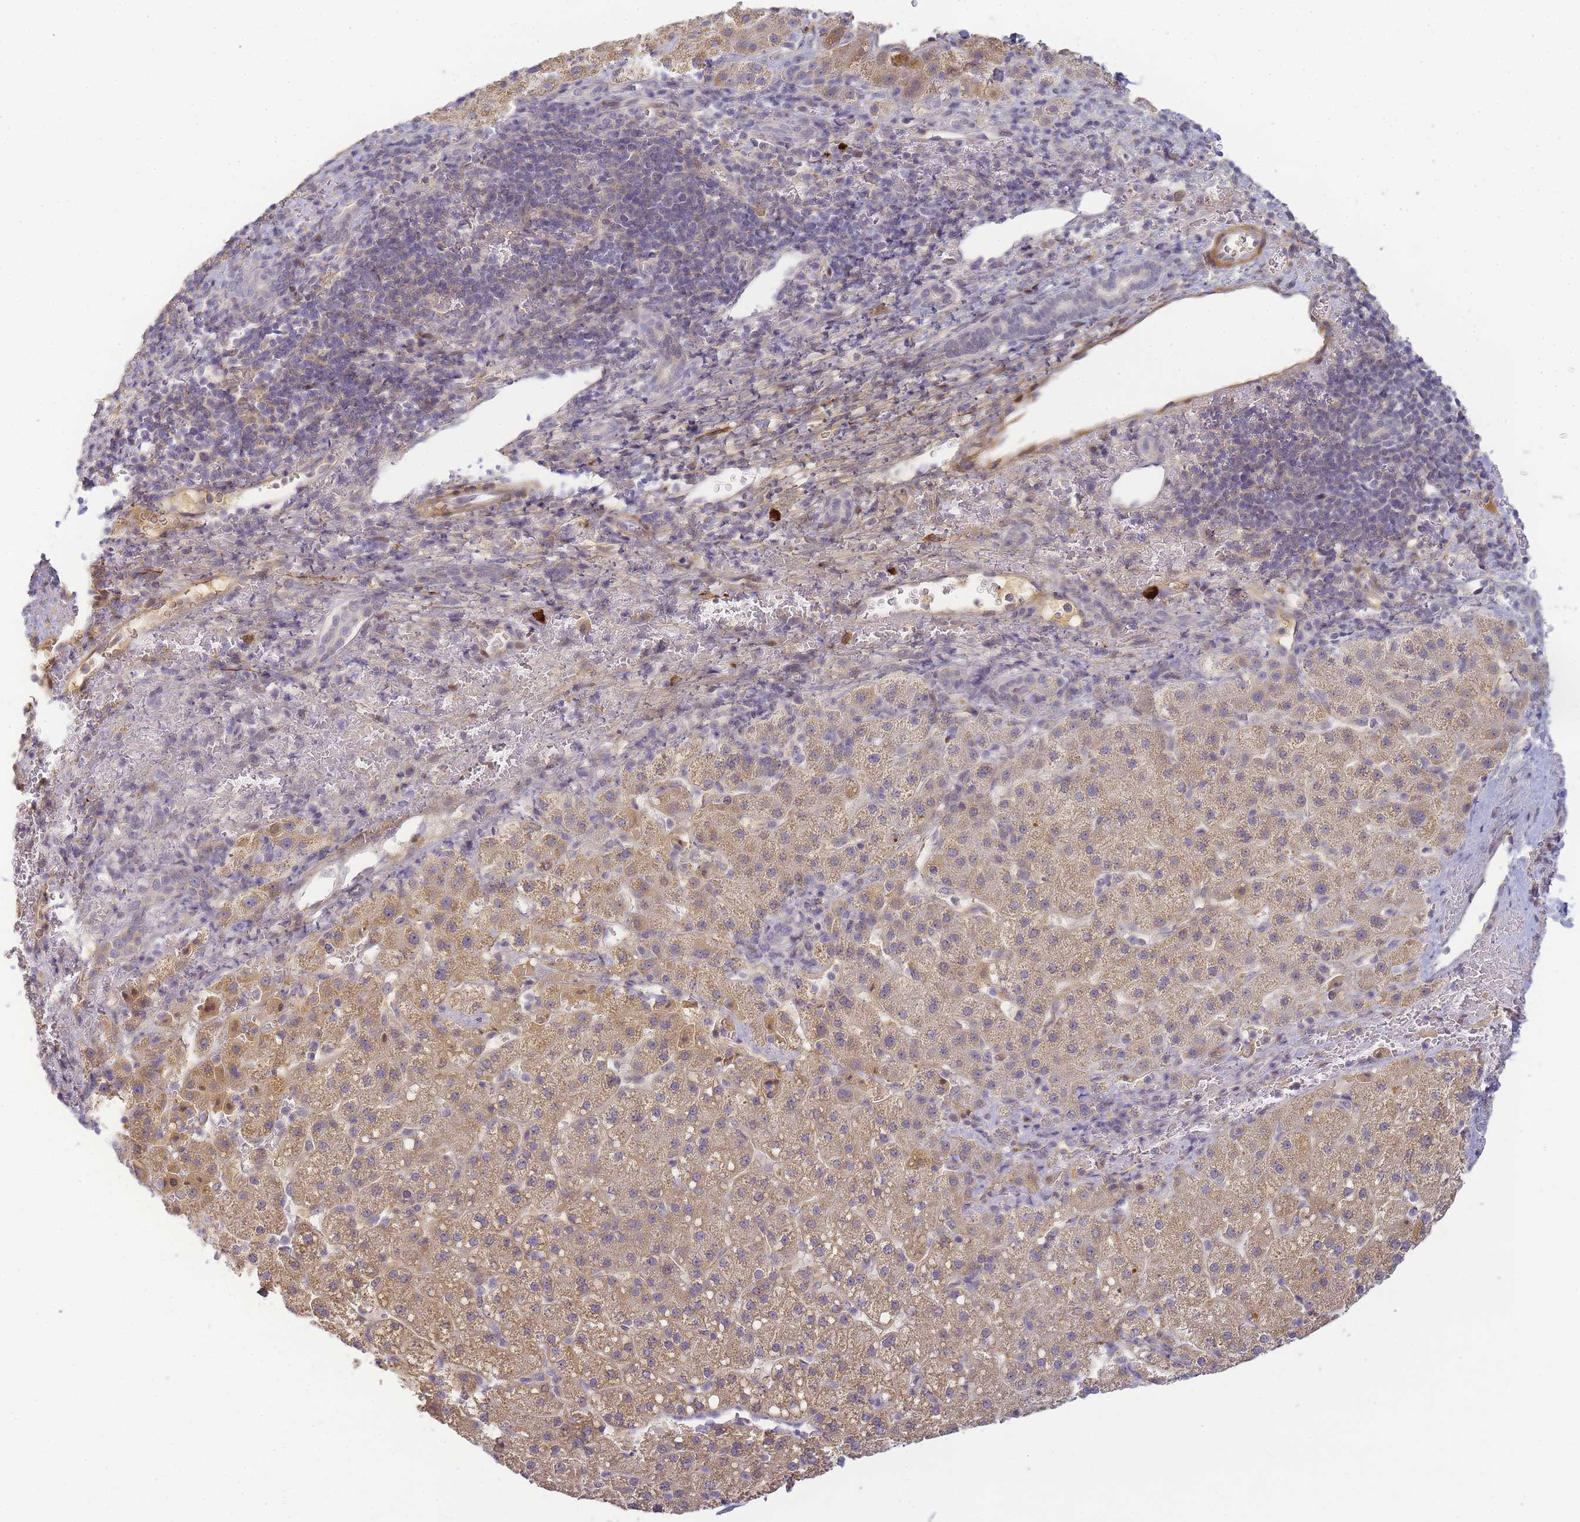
{"staining": {"intensity": "weak", "quantity": ">75%", "location": "cytoplasmic/membranous"}, "tissue": "liver cancer", "cell_type": "Tumor cells", "image_type": "cancer", "snomed": [{"axis": "morphology", "description": "Carcinoma, Hepatocellular, NOS"}, {"axis": "topography", "description": "Liver"}], "caption": "Immunohistochemical staining of liver hepatocellular carcinoma reveals weak cytoplasmic/membranous protein expression in about >75% of tumor cells. (Brightfield microscopy of DAB IHC at high magnification).", "gene": "RRAD", "patient": {"sex": "male", "age": 57}}